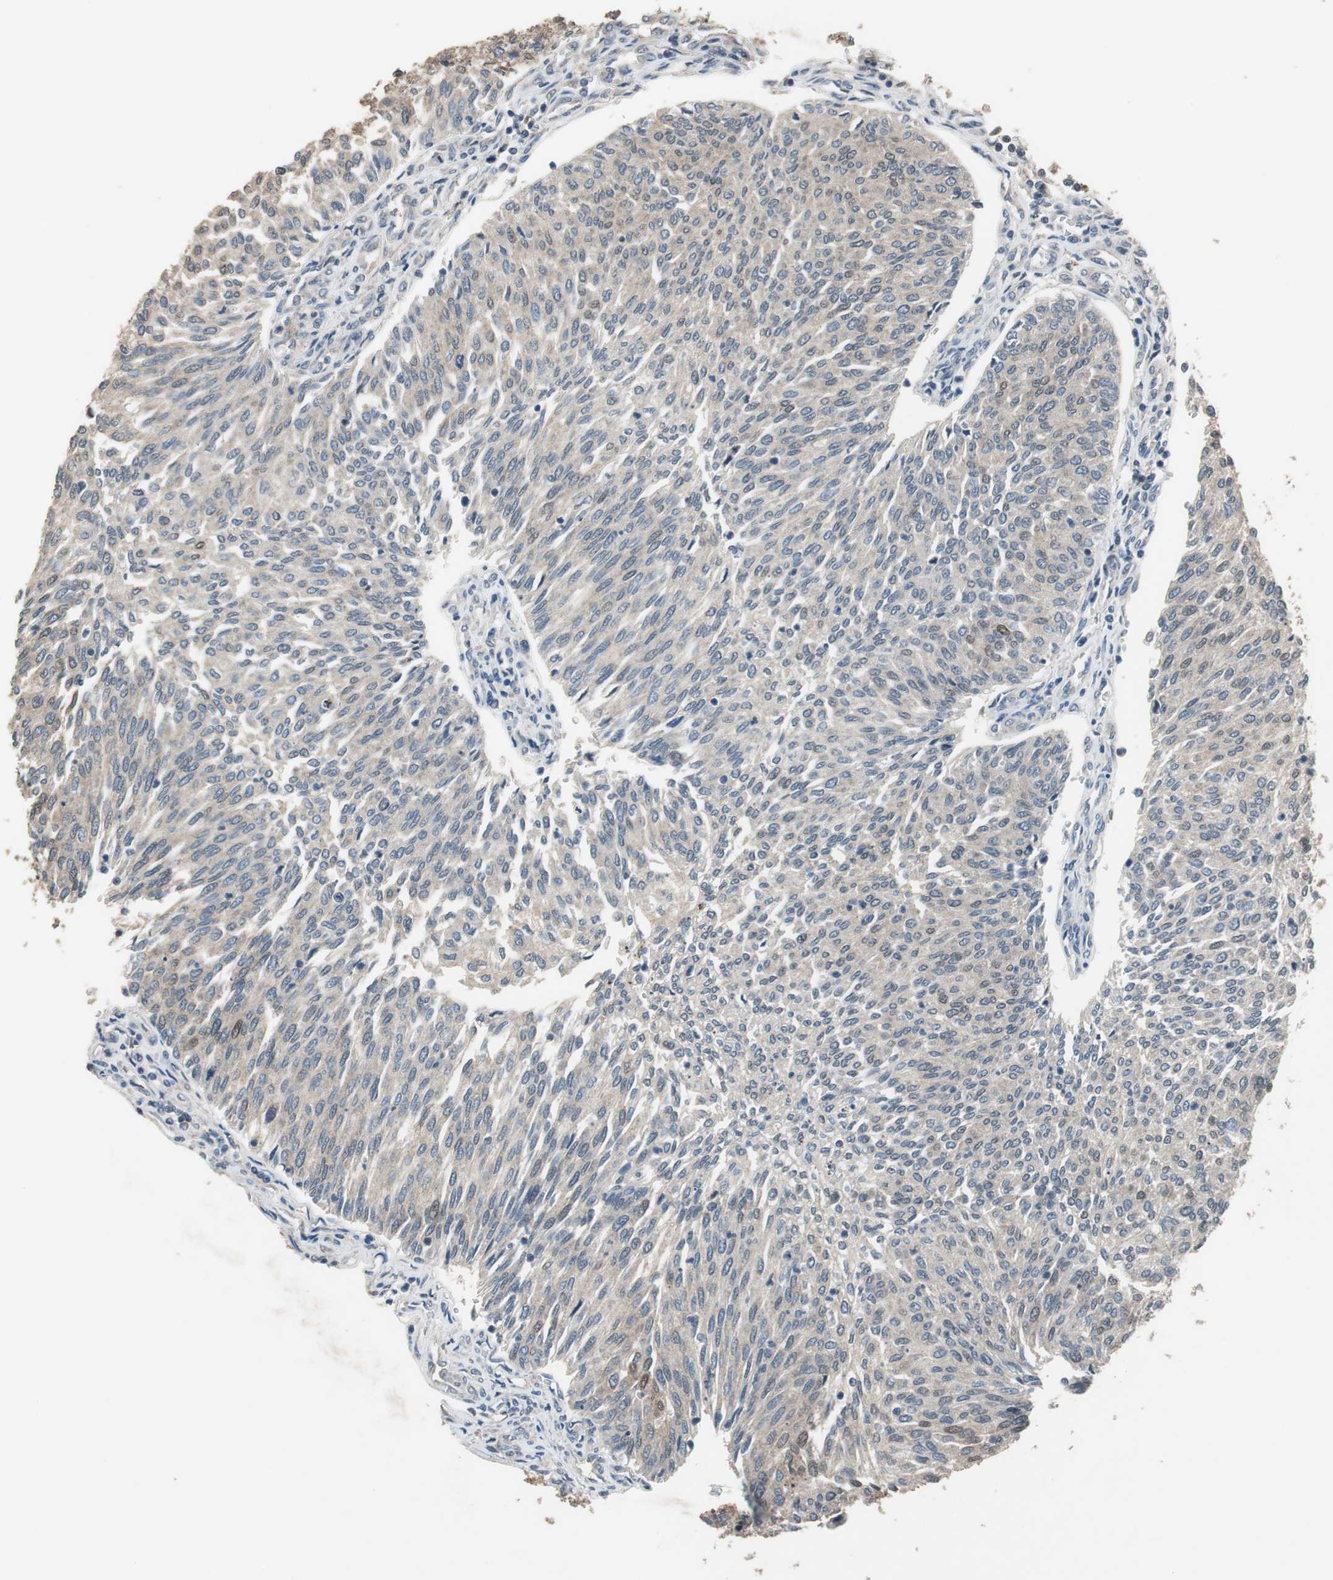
{"staining": {"intensity": "negative", "quantity": "none", "location": "none"}, "tissue": "urothelial cancer", "cell_type": "Tumor cells", "image_type": "cancer", "snomed": [{"axis": "morphology", "description": "Urothelial carcinoma, Low grade"}, {"axis": "topography", "description": "Urinary bladder"}], "caption": "A high-resolution photomicrograph shows IHC staining of urothelial cancer, which demonstrates no significant staining in tumor cells.", "gene": "PI4KB", "patient": {"sex": "female", "age": 79}}